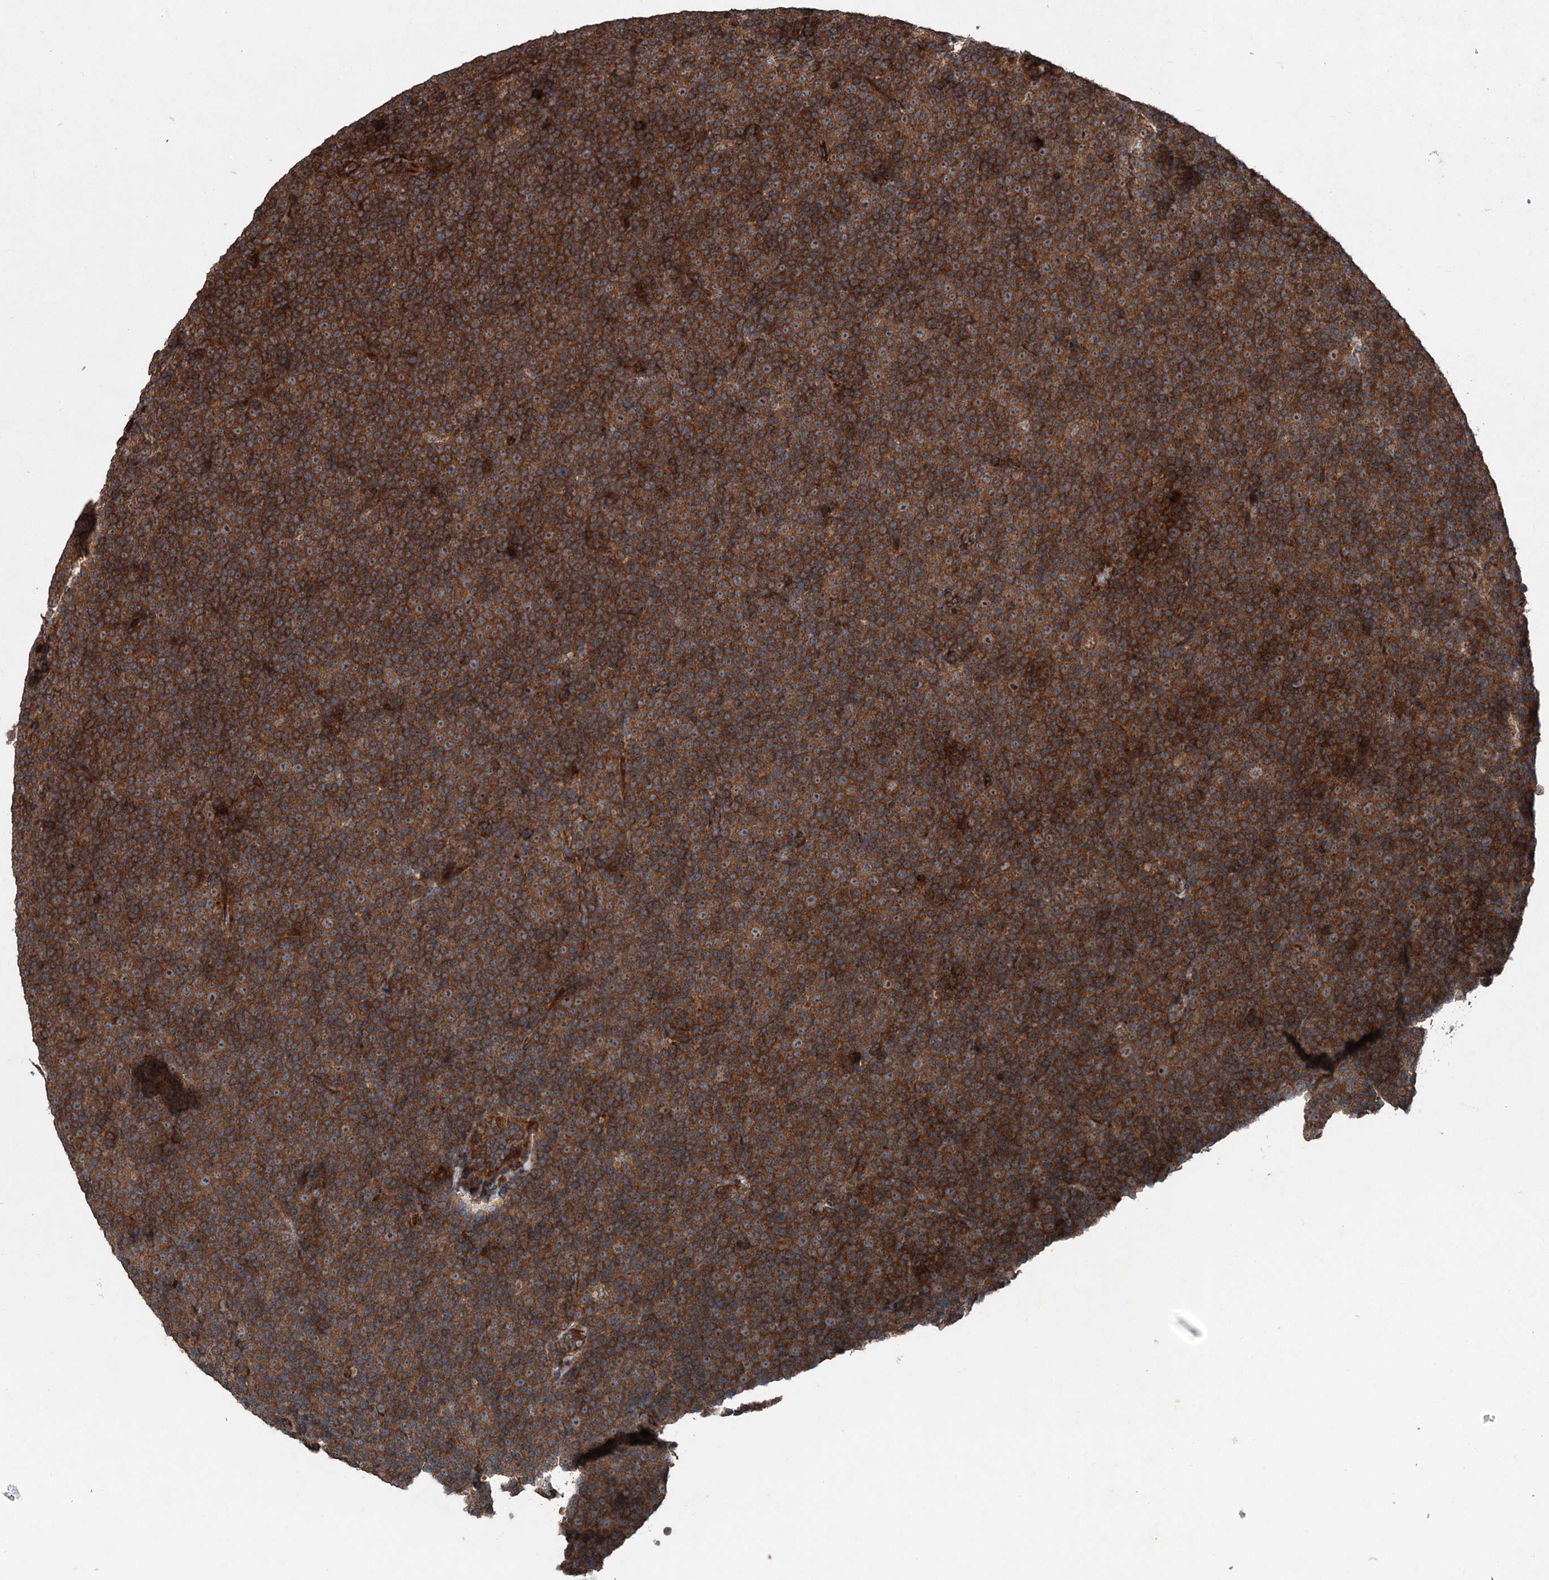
{"staining": {"intensity": "strong", "quantity": ">75%", "location": "cytoplasmic/membranous"}, "tissue": "lymphoma", "cell_type": "Tumor cells", "image_type": "cancer", "snomed": [{"axis": "morphology", "description": "Malignant lymphoma, non-Hodgkin's type, Low grade"}, {"axis": "topography", "description": "Lymph node"}], "caption": "Immunohistochemistry (IHC) (DAB (3,3'-diaminobenzidine)) staining of lymphoma displays strong cytoplasmic/membranous protein positivity in about >75% of tumor cells. (DAB (3,3'-diaminobenzidine) IHC with brightfield microscopy, high magnification).", "gene": "ALAS1", "patient": {"sex": "female", "age": 67}}